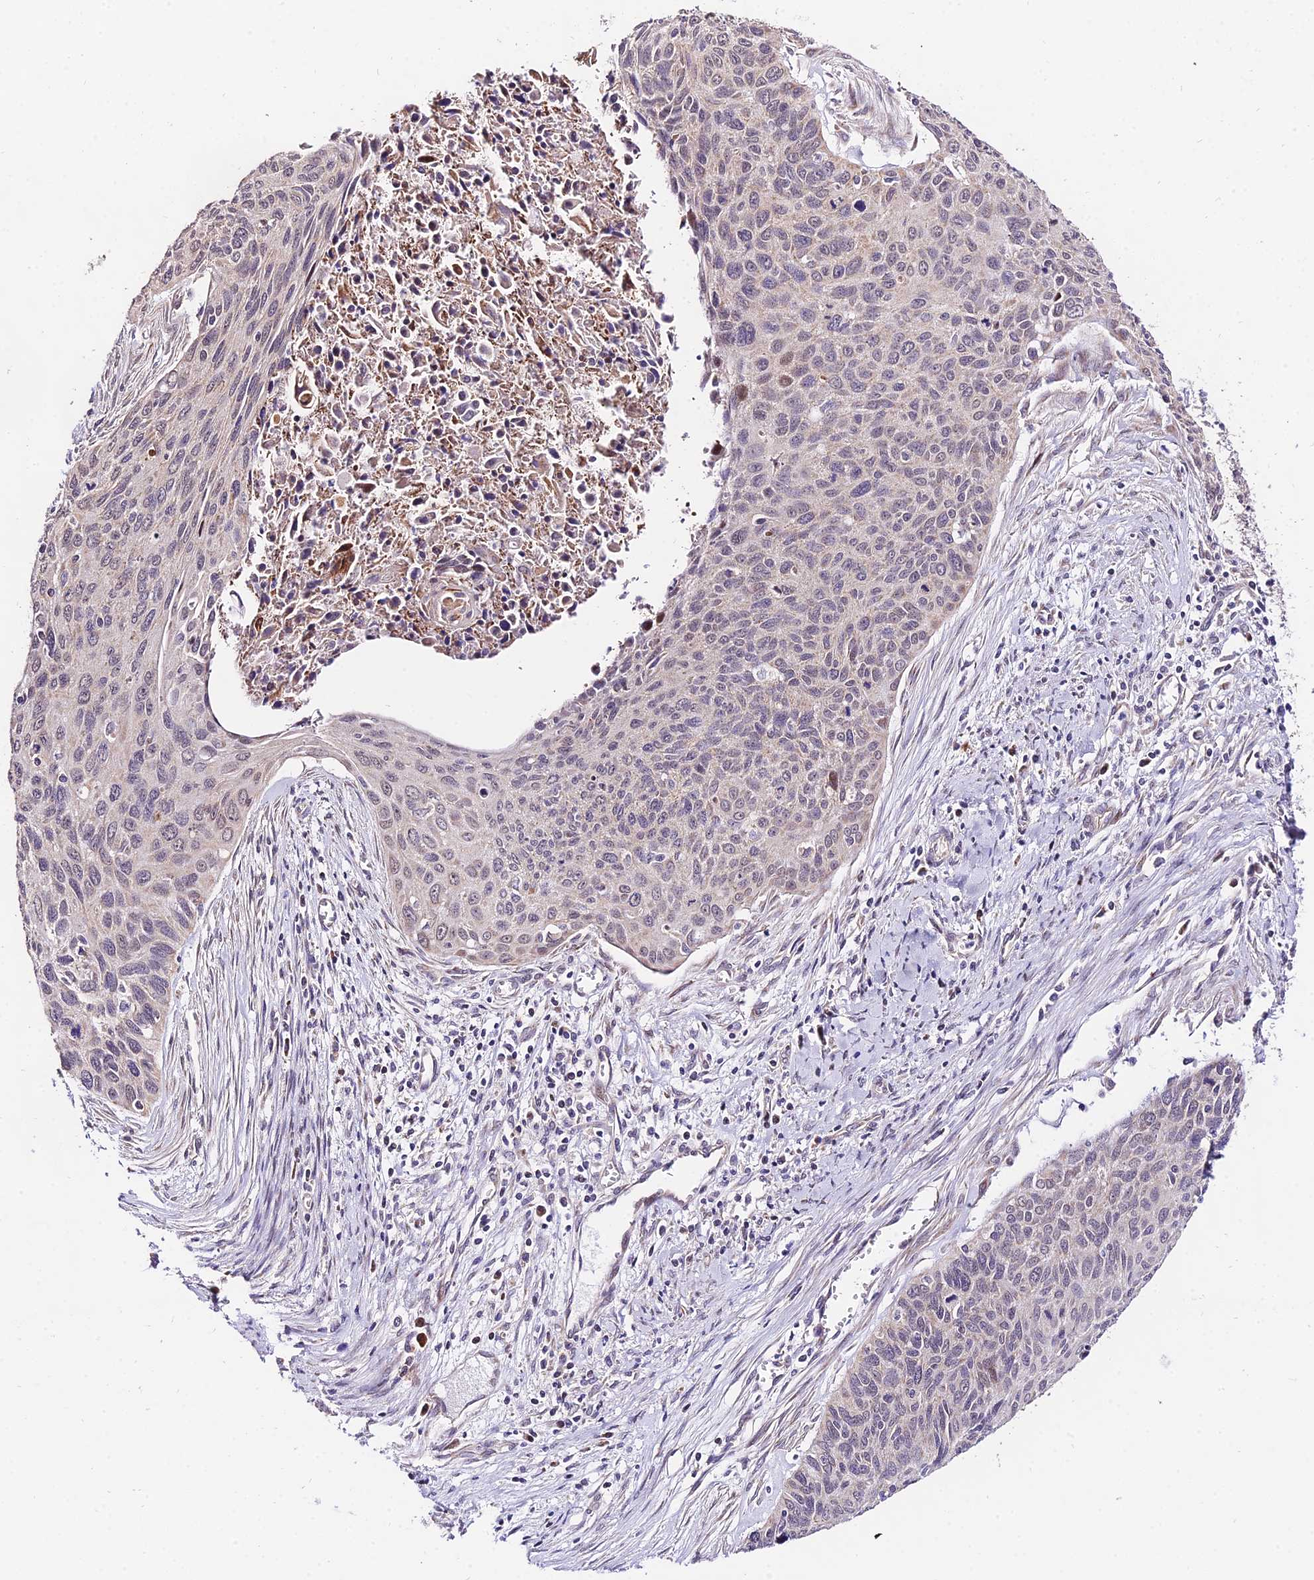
{"staining": {"intensity": "weak", "quantity": "<25%", "location": "cytoplasmic/membranous"}, "tissue": "cervical cancer", "cell_type": "Tumor cells", "image_type": "cancer", "snomed": [{"axis": "morphology", "description": "Squamous cell carcinoma, NOS"}, {"axis": "topography", "description": "Cervix"}], "caption": "A histopathology image of cervical cancer stained for a protein reveals no brown staining in tumor cells.", "gene": "ATP5PB", "patient": {"sex": "female", "age": 55}}